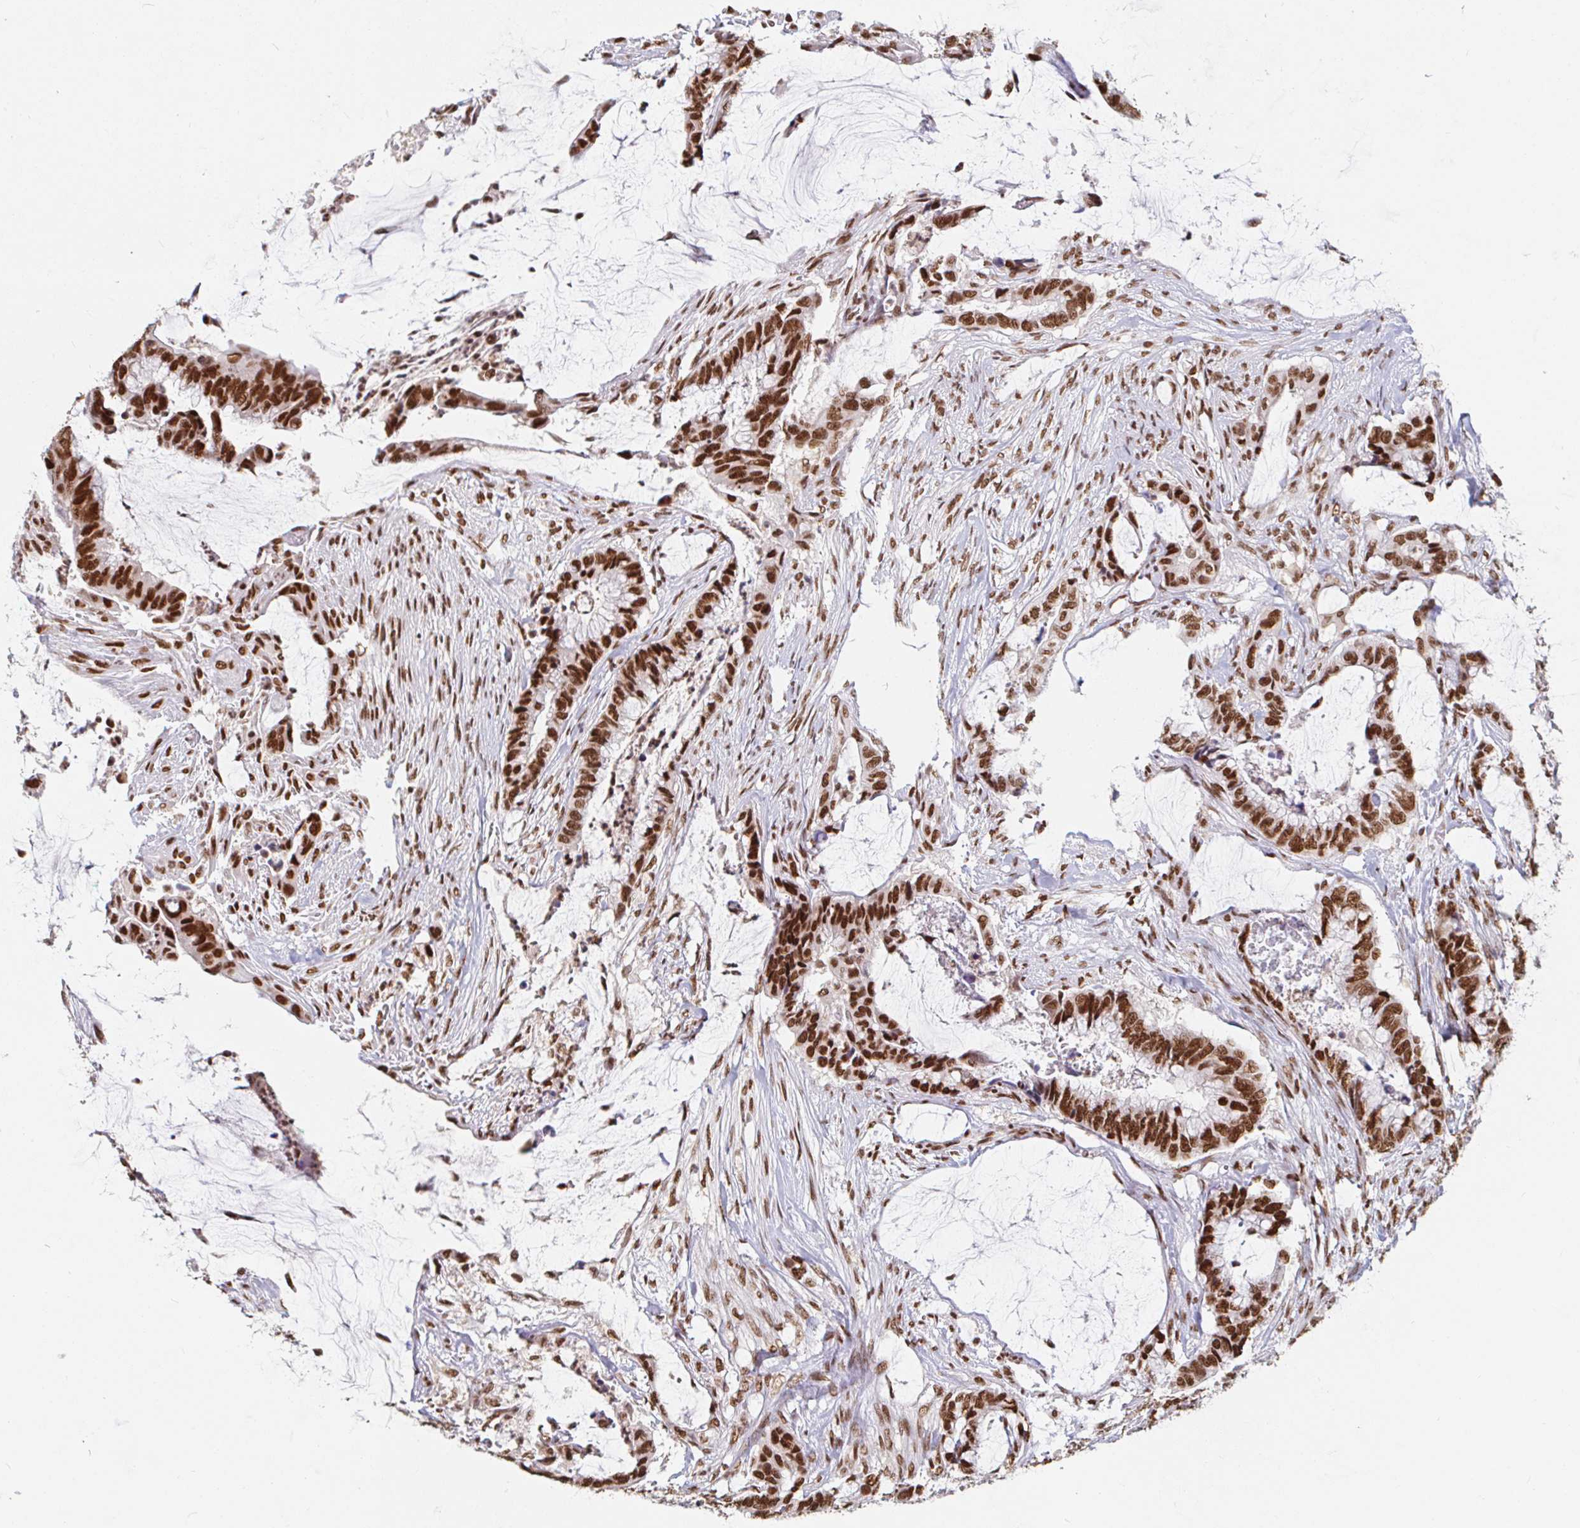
{"staining": {"intensity": "strong", "quantity": ">75%", "location": "nuclear"}, "tissue": "colorectal cancer", "cell_type": "Tumor cells", "image_type": "cancer", "snomed": [{"axis": "morphology", "description": "Adenocarcinoma, NOS"}, {"axis": "topography", "description": "Rectum"}], "caption": "Immunohistochemical staining of human colorectal cancer (adenocarcinoma) displays high levels of strong nuclear positivity in approximately >75% of tumor cells.", "gene": "RBMX", "patient": {"sex": "female", "age": 59}}